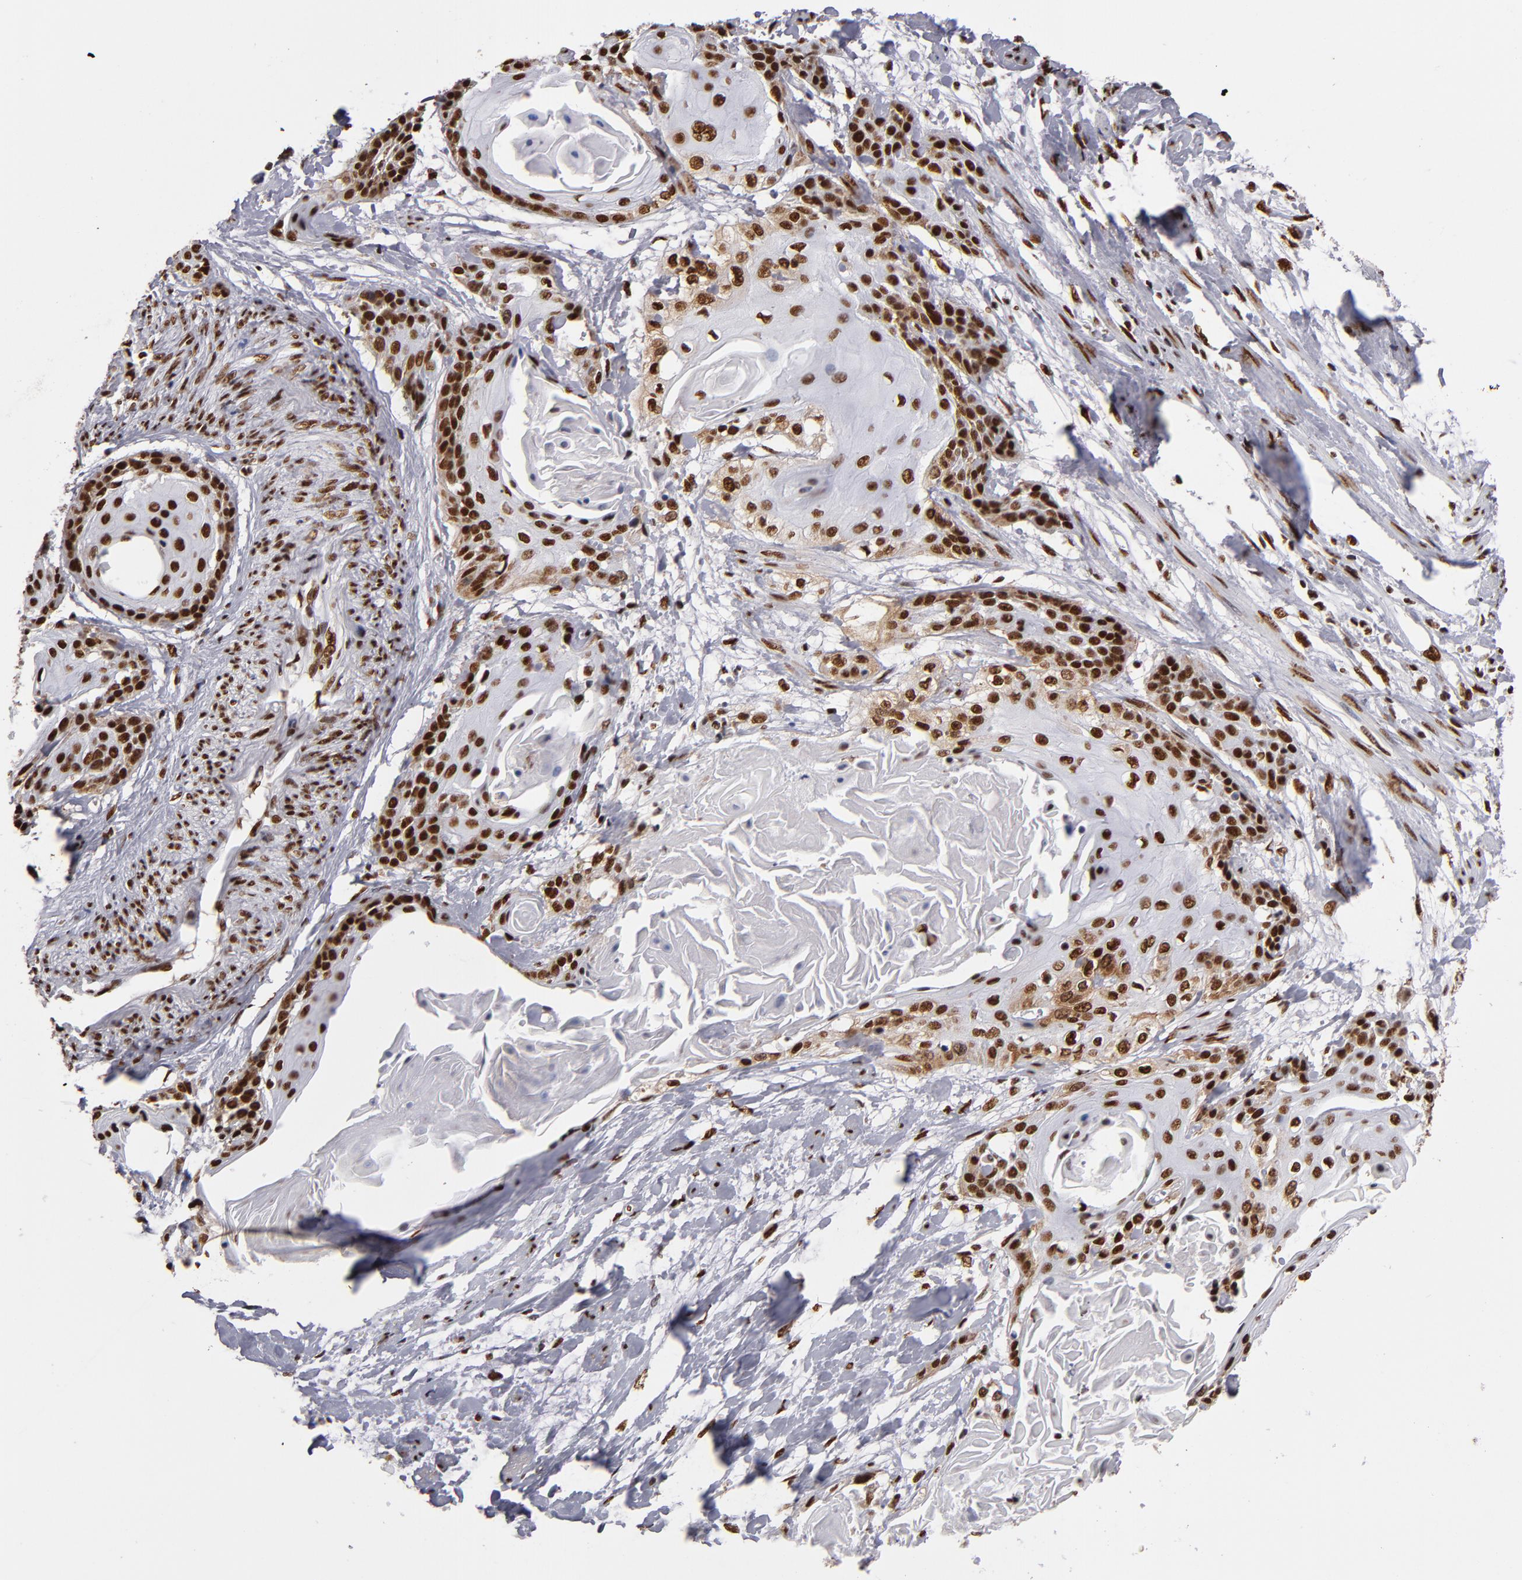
{"staining": {"intensity": "strong", "quantity": ">75%", "location": "nuclear"}, "tissue": "cervical cancer", "cell_type": "Tumor cells", "image_type": "cancer", "snomed": [{"axis": "morphology", "description": "Squamous cell carcinoma, NOS"}, {"axis": "topography", "description": "Cervix"}], "caption": "Squamous cell carcinoma (cervical) stained for a protein (brown) shows strong nuclear positive staining in about >75% of tumor cells.", "gene": "MRE11", "patient": {"sex": "female", "age": 57}}